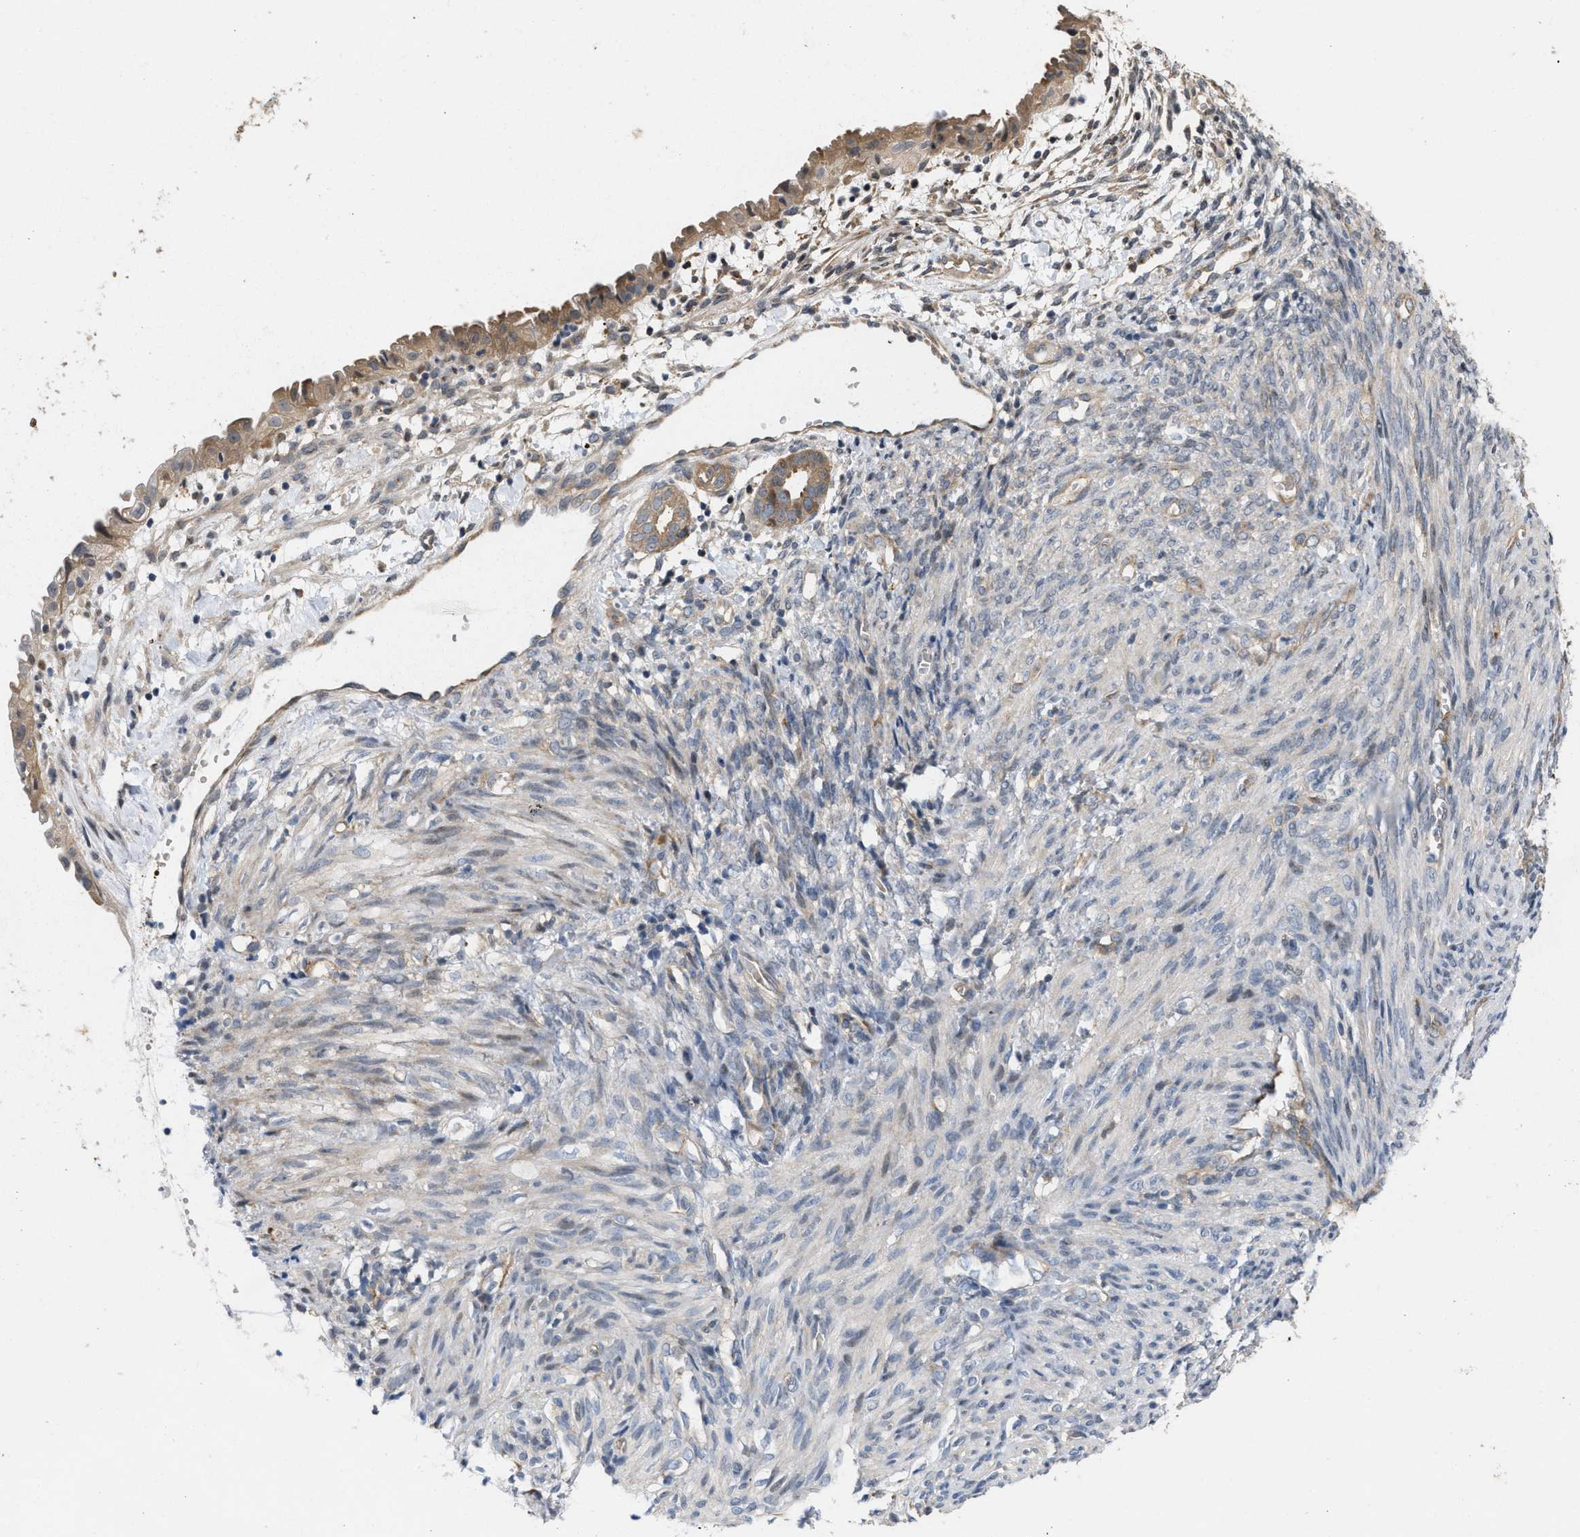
{"staining": {"intensity": "moderate", "quantity": "25%-75%", "location": "cytoplasmic/membranous"}, "tissue": "cervical cancer", "cell_type": "Tumor cells", "image_type": "cancer", "snomed": [{"axis": "morphology", "description": "Normal tissue, NOS"}, {"axis": "morphology", "description": "Adenocarcinoma, NOS"}, {"axis": "topography", "description": "Cervix"}, {"axis": "topography", "description": "Endometrium"}], "caption": "Tumor cells show medium levels of moderate cytoplasmic/membranous positivity in approximately 25%-75% of cells in cervical cancer.", "gene": "CSNK1A1", "patient": {"sex": "female", "age": 86}}